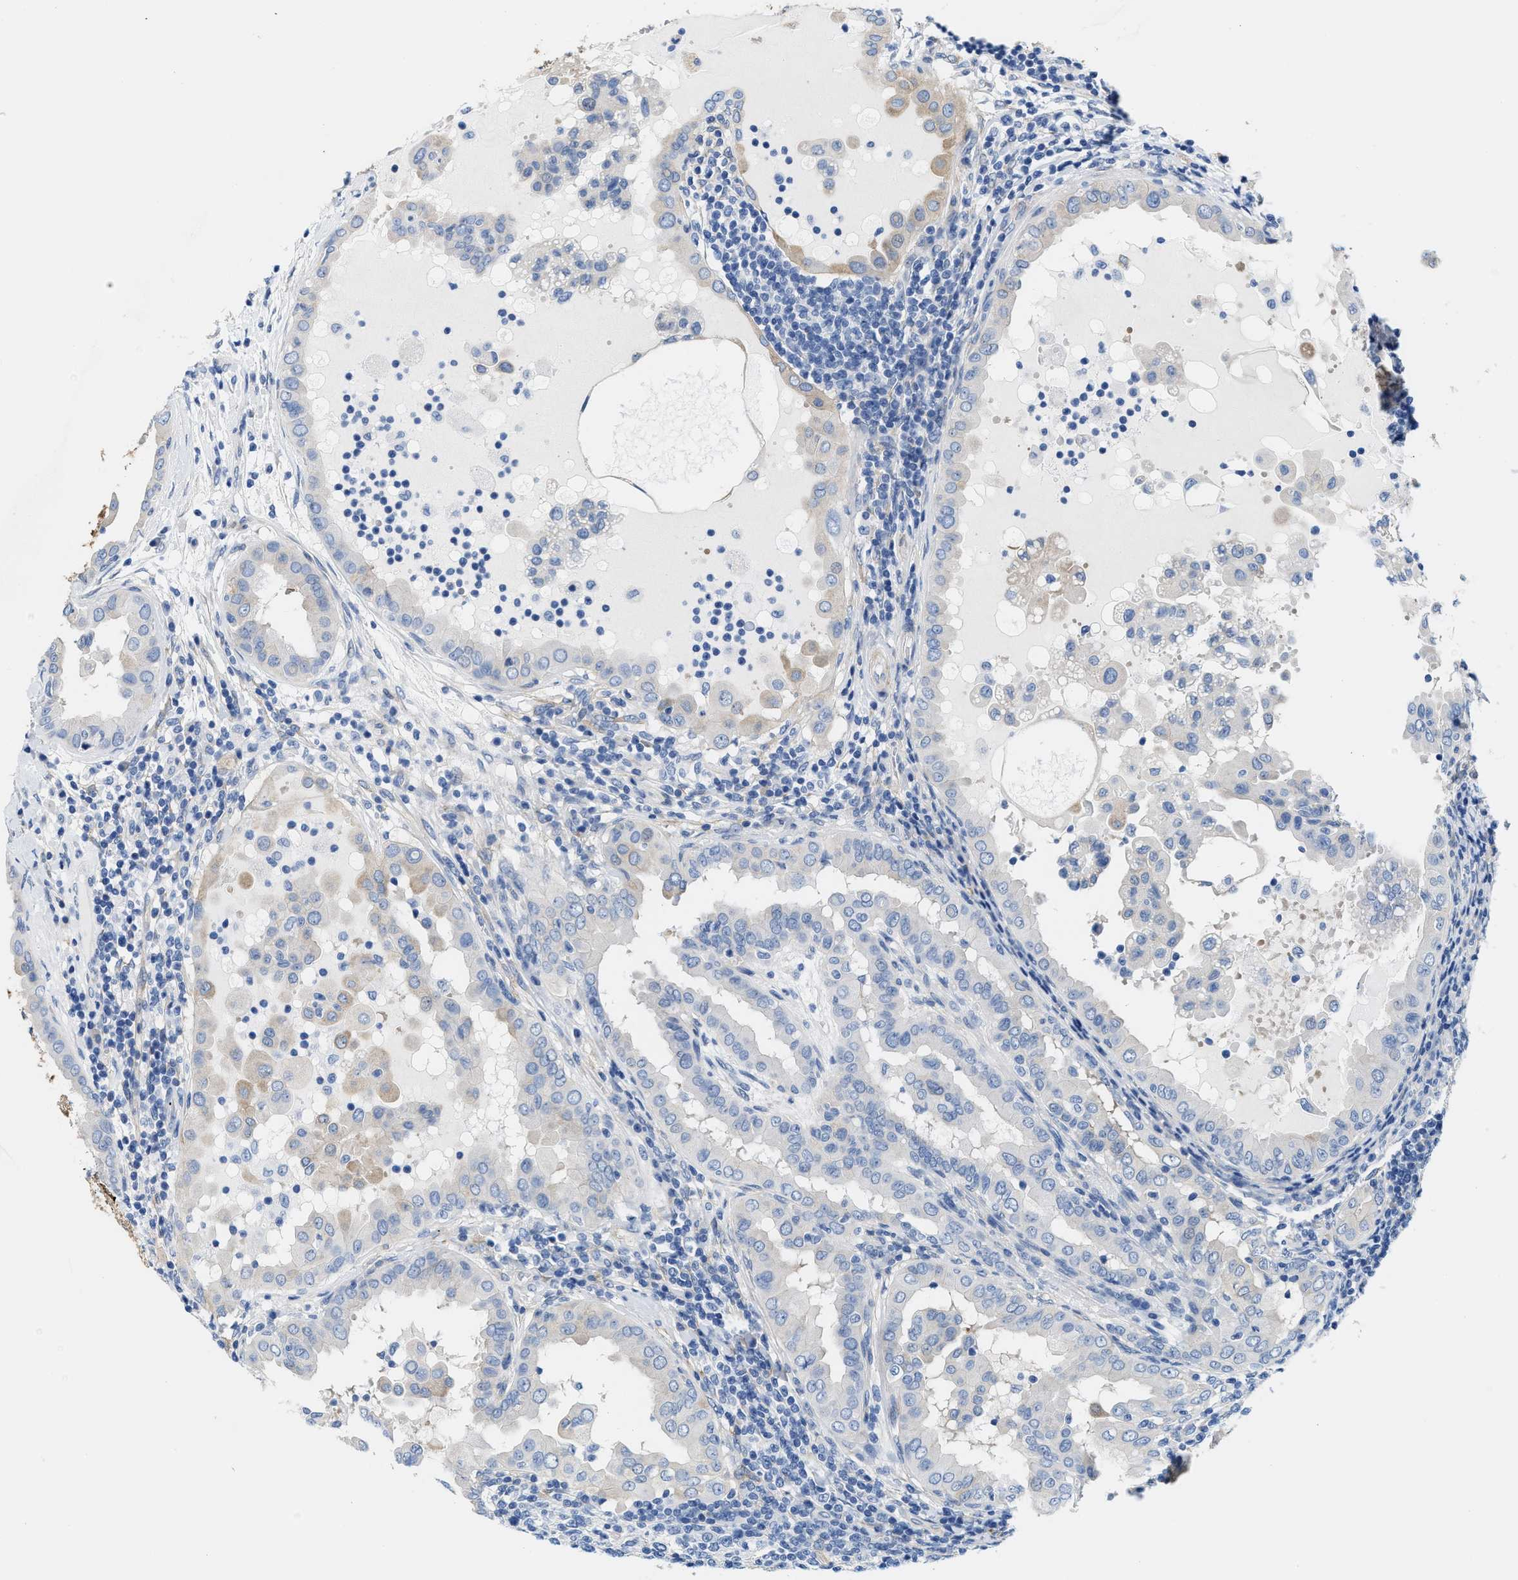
{"staining": {"intensity": "weak", "quantity": "<25%", "location": "cytoplasmic/membranous"}, "tissue": "thyroid cancer", "cell_type": "Tumor cells", "image_type": "cancer", "snomed": [{"axis": "morphology", "description": "Papillary adenocarcinoma, NOS"}, {"axis": "topography", "description": "Thyroid gland"}], "caption": "Tumor cells are negative for protein expression in human papillary adenocarcinoma (thyroid). The staining is performed using DAB (3,3'-diaminobenzidine) brown chromogen with nuclei counter-stained in using hematoxylin.", "gene": "DSCAM", "patient": {"sex": "male", "age": 33}}